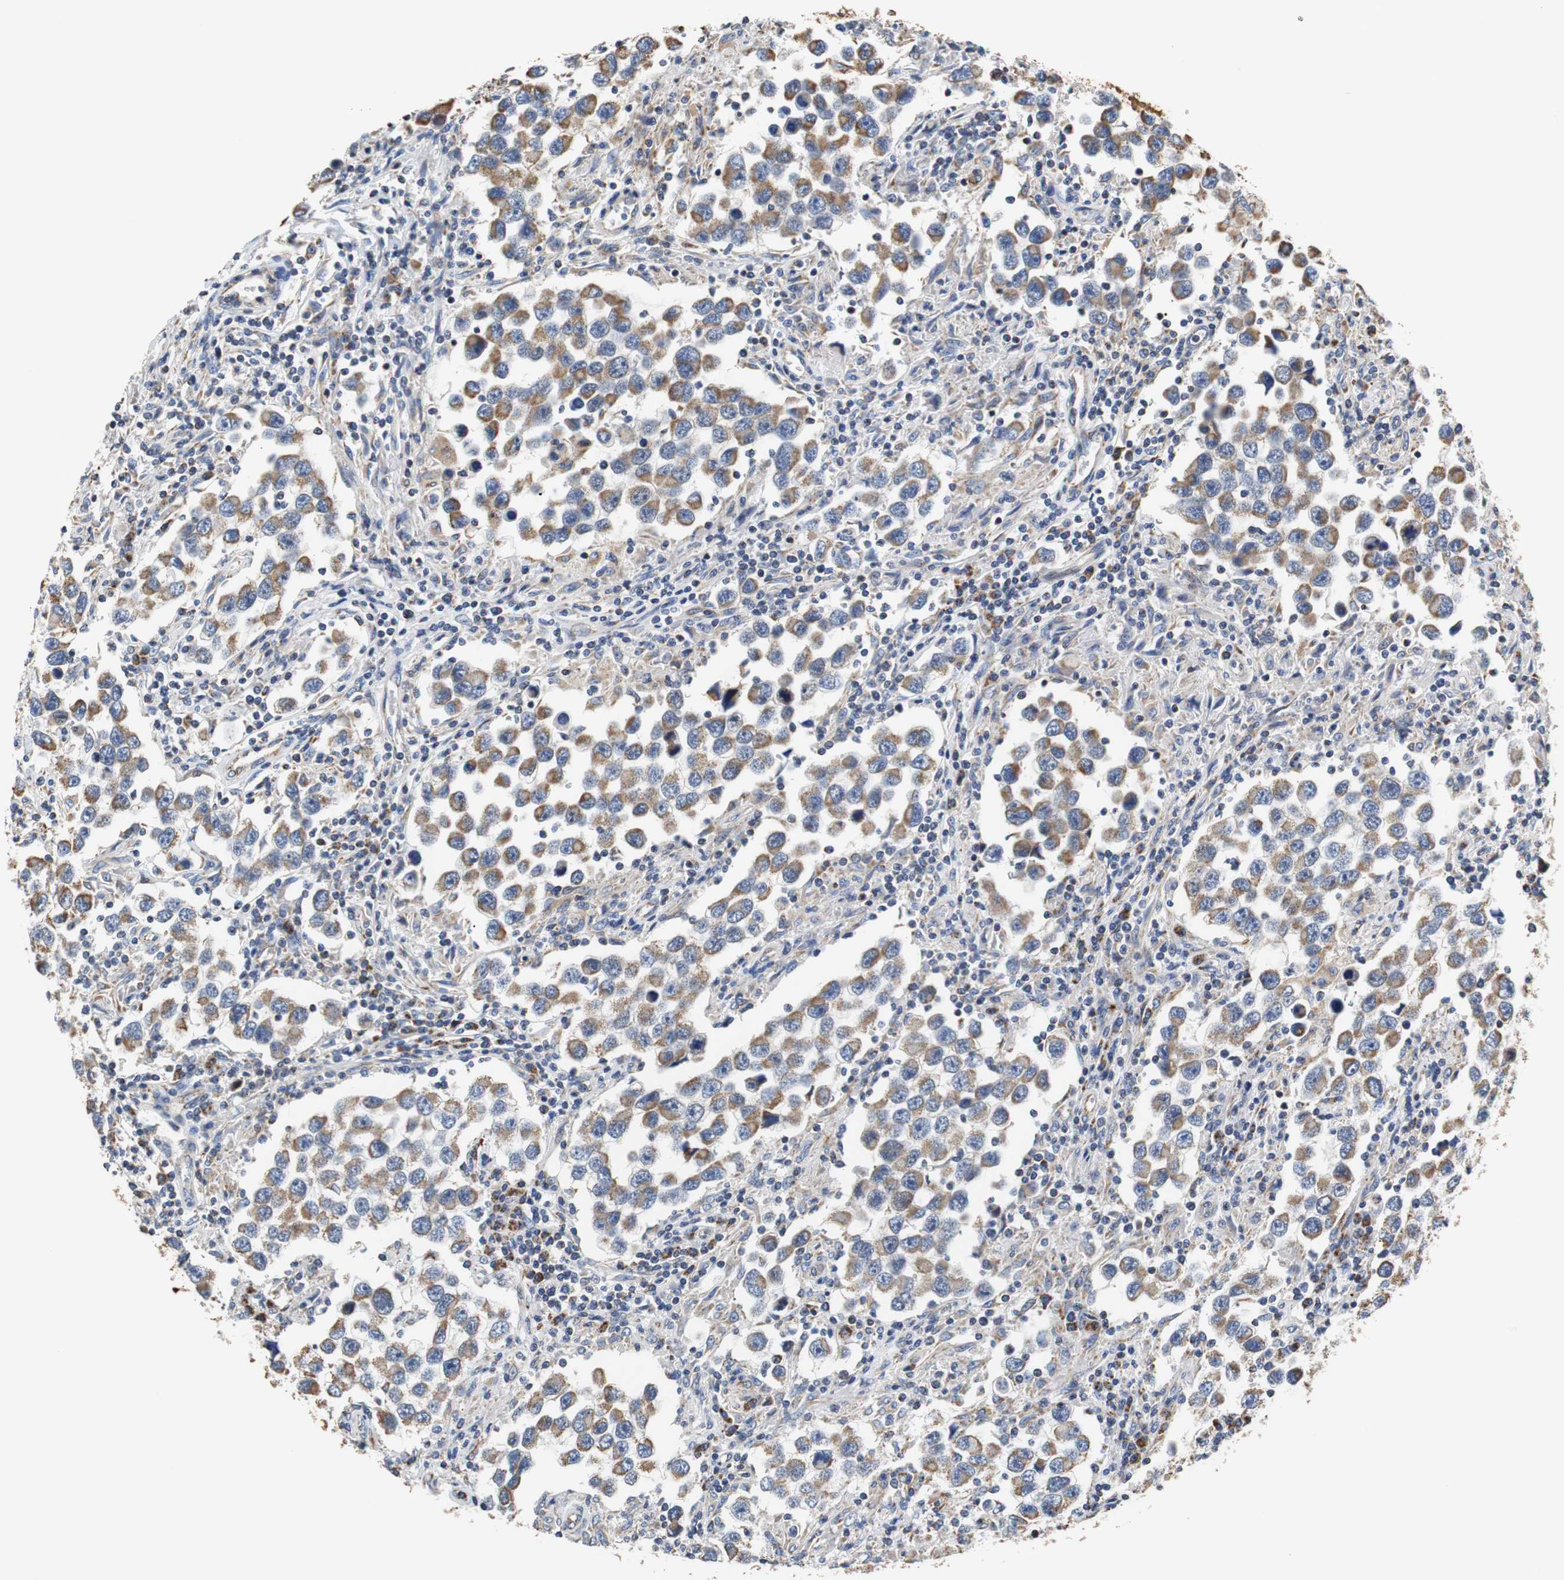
{"staining": {"intensity": "moderate", "quantity": ">75%", "location": "cytoplasmic/membranous"}, "tissue": "testis cancer", "cell_type": "Tumor cells", "image_type": "cancer", "snomed": [{"axis": "morphology", "description": "Carcinoma, Embryonal, NOS"}, {"axis": "topography", "description": "Testis"}], "caption": "IHC (DAB (3,3'-diaminobenzidine)) staining of testis cancer displays moderate cytoplasmic/membranous protein positivity in about >75% of tumor cells. (Stains: DAB in brown, nuclei in blue, Microscopy: brightfield microscopy at high magnification).", "gene": "PCK1", "patient": {"sex": "male", "age": 21}}